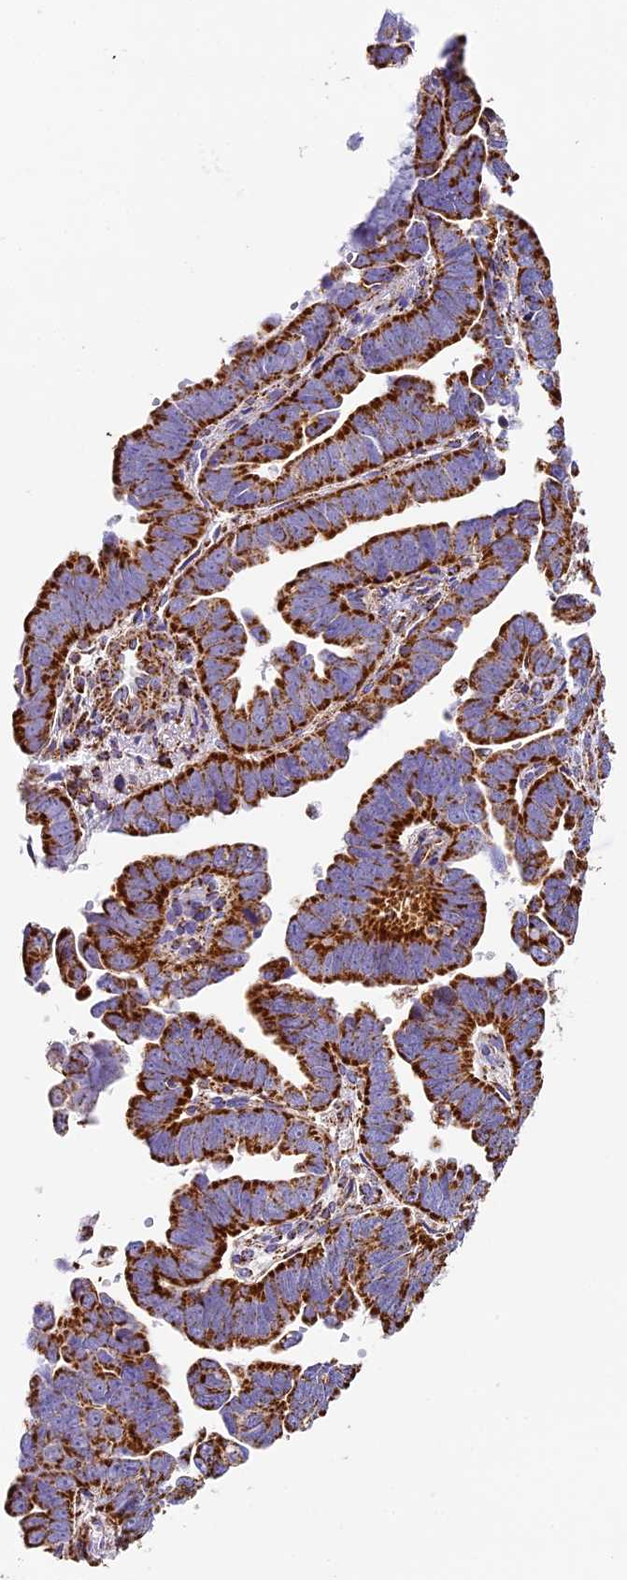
{"staining": {"intensity": "strong", "quantity": ">75%", "location": "cytoplasmic/membranous"}, "tissue": "endometrial cancer", "cell_type": "Tumor cells", "image_type": "cancer", "snomed": [{"axis": "morphology", "description": "Adenocarcinoma, NOS"}, {"axis": "topography", "description": "Endometrium"}], "caption": "Human endometrial cancer (adenocarcinoma) stained for a protein (brown) displays strong cytoplasmic/membranous positive staining in about >75% of tumor cells.", "gene": "STK17A", "patient": {"sex": "female", "age": 75}}